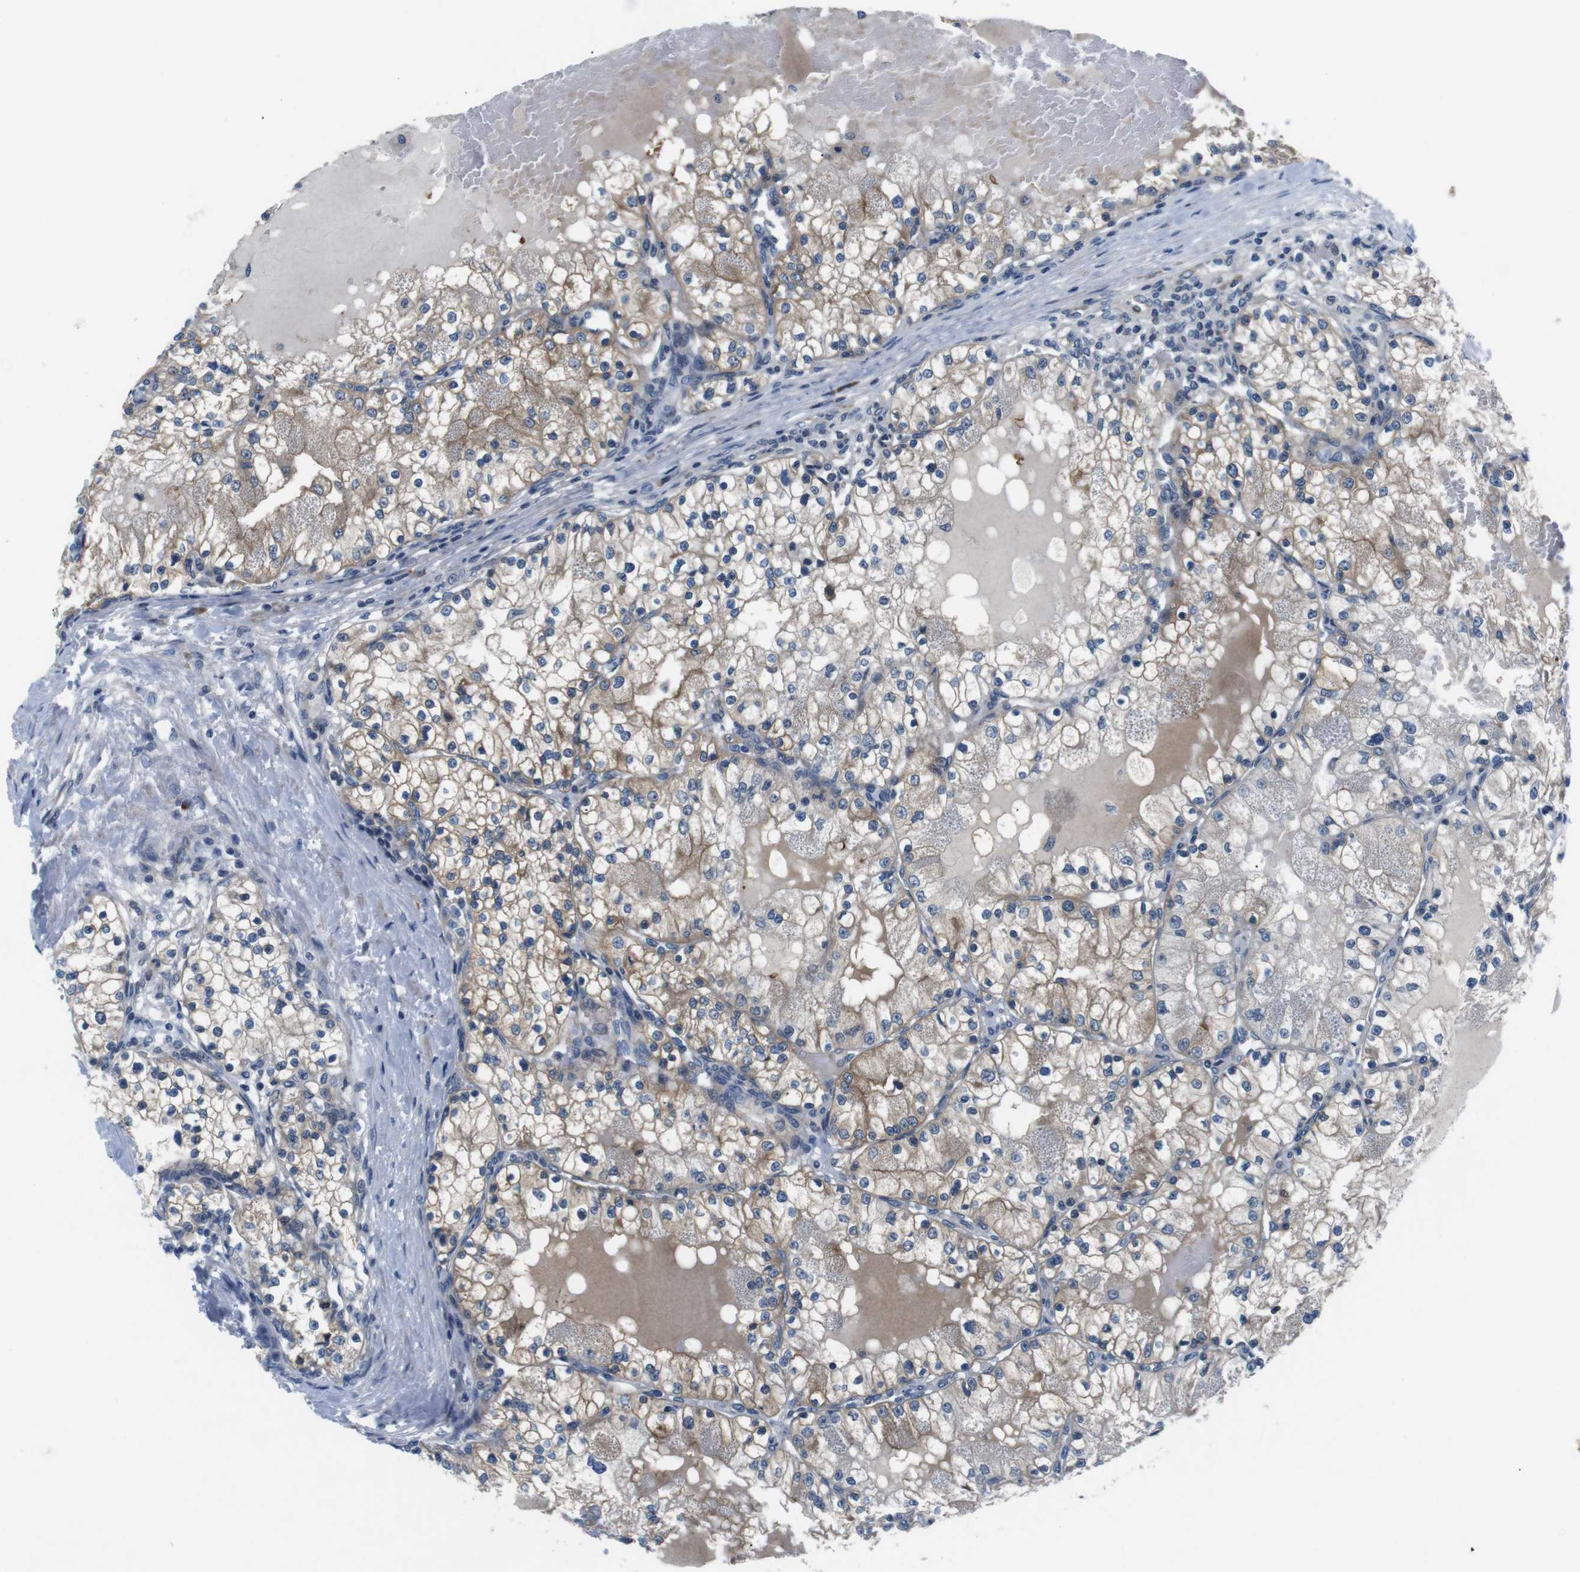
{"staining": {"intensity": "moderate", "quantity": "<25%", "location": "cytoplasmic/membranous"}, "tissue": "renal cancer", "cell_type": "Tumor cells", "image_type": "cancer", "snomed": [{"axis": "morphology", "description": "Adenocarcinoma, NOS"}, {"axis": "topography", "description": "Kidney"}], "caption": "This micrograph demonstrates renal cancer (adenocarcinoma) stained with immunohistochemistry to label a protein in brown. The cytoplasmic/membranous of tumor cells show moderate positivity for the protein. Nuclei are counter-stained blue.", "gene": "JAK1", "patient": {"sex": "male", "age": 68}}